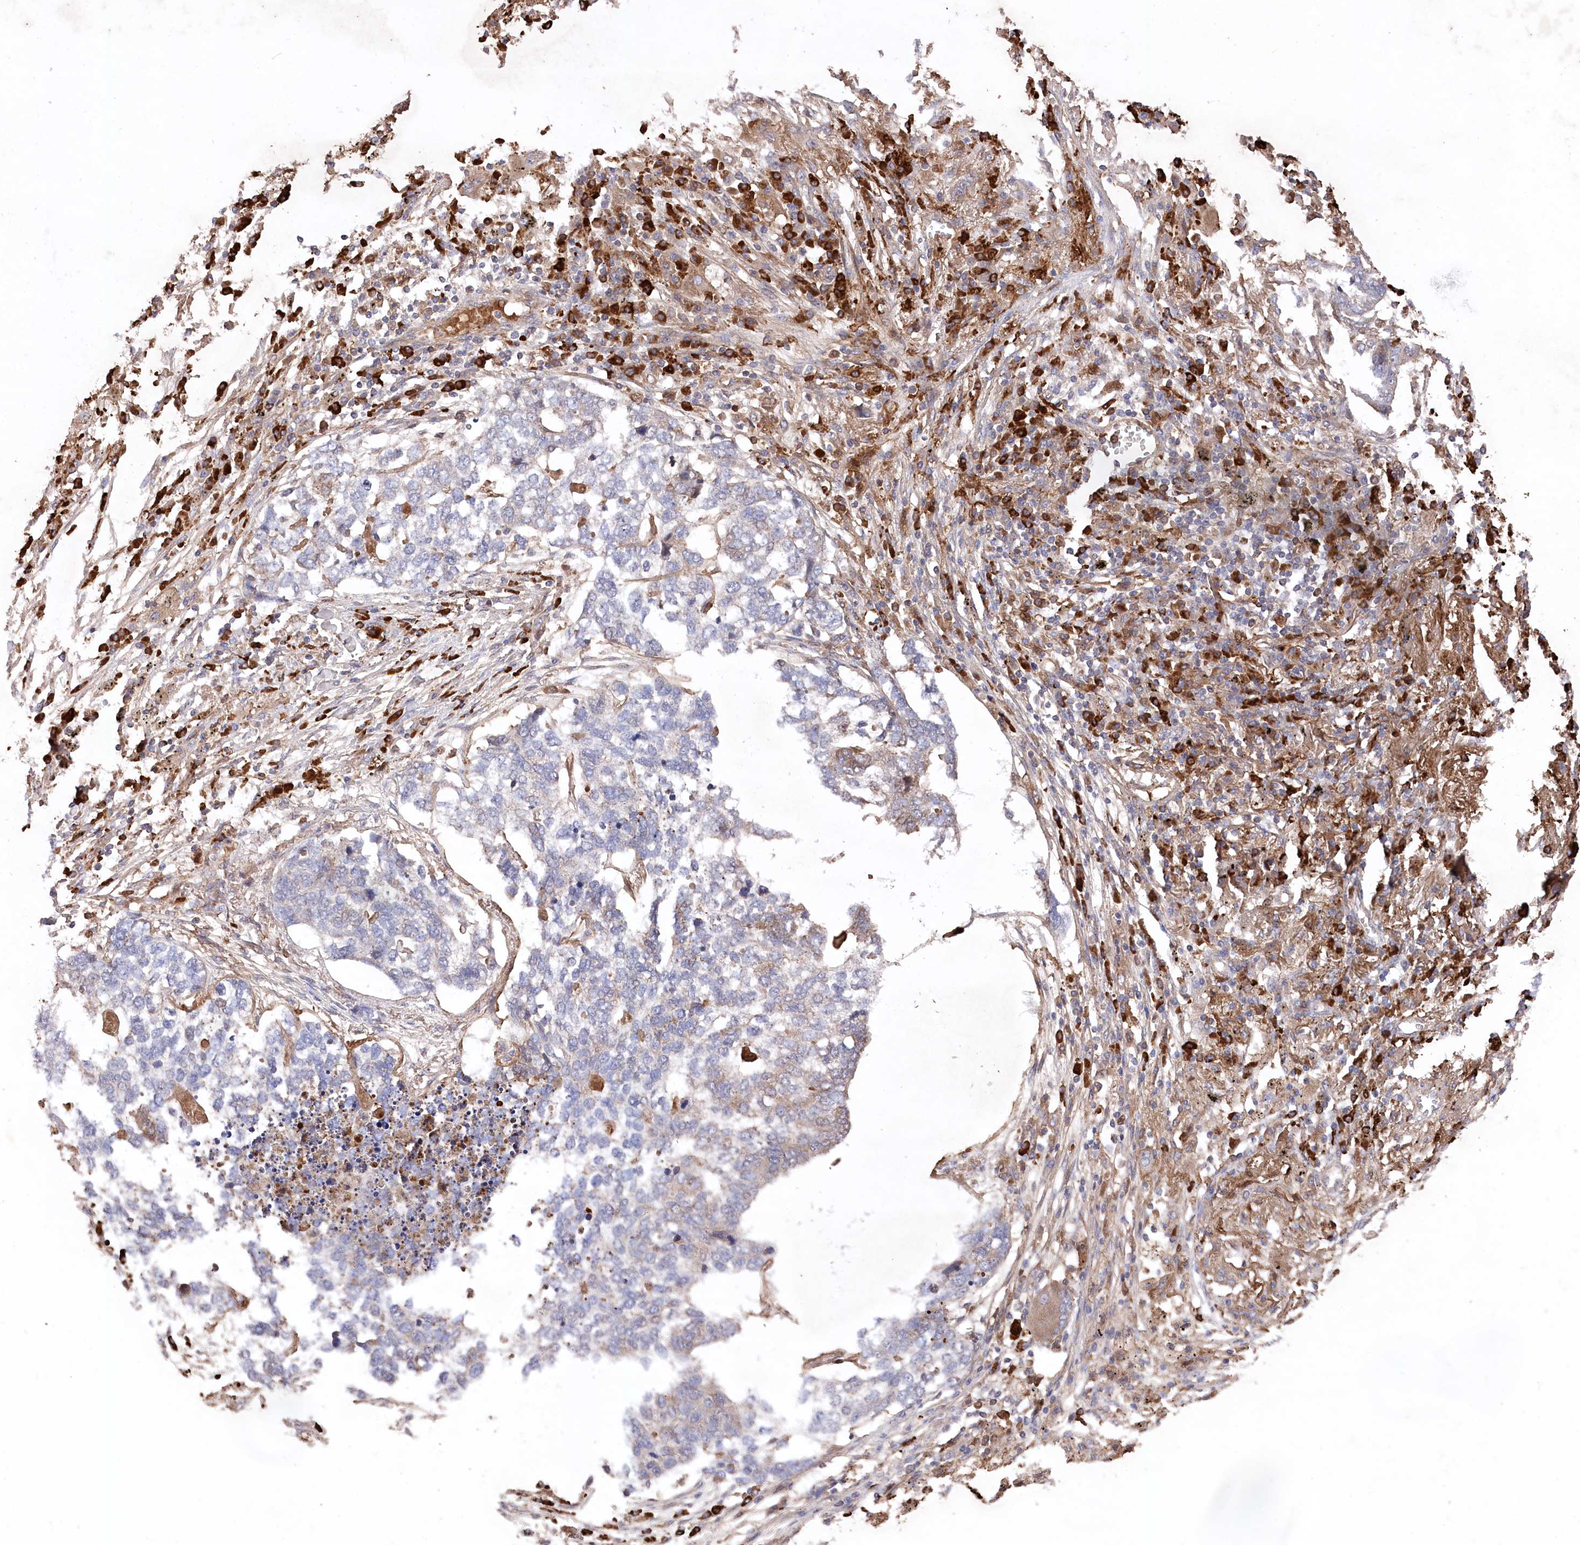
{"staining": {"intensity": "negative", "quantity": "none", "location": "none"}, "tissue": "lung cancer", "cell_type": "Tumor cells", "image_type": "cancer", "snomed": [{"axis": "morphology", "description": "Squamous cell carcinoma, NOS"}, {"axis": "topography", "description": "Lung"}], "caption": "A histopathology image of lung cancer stained for a protein reveals no brown staining in tumor cells.", "gene": "PPP1R21", "patient": {"sex": "female", "age": 63}}